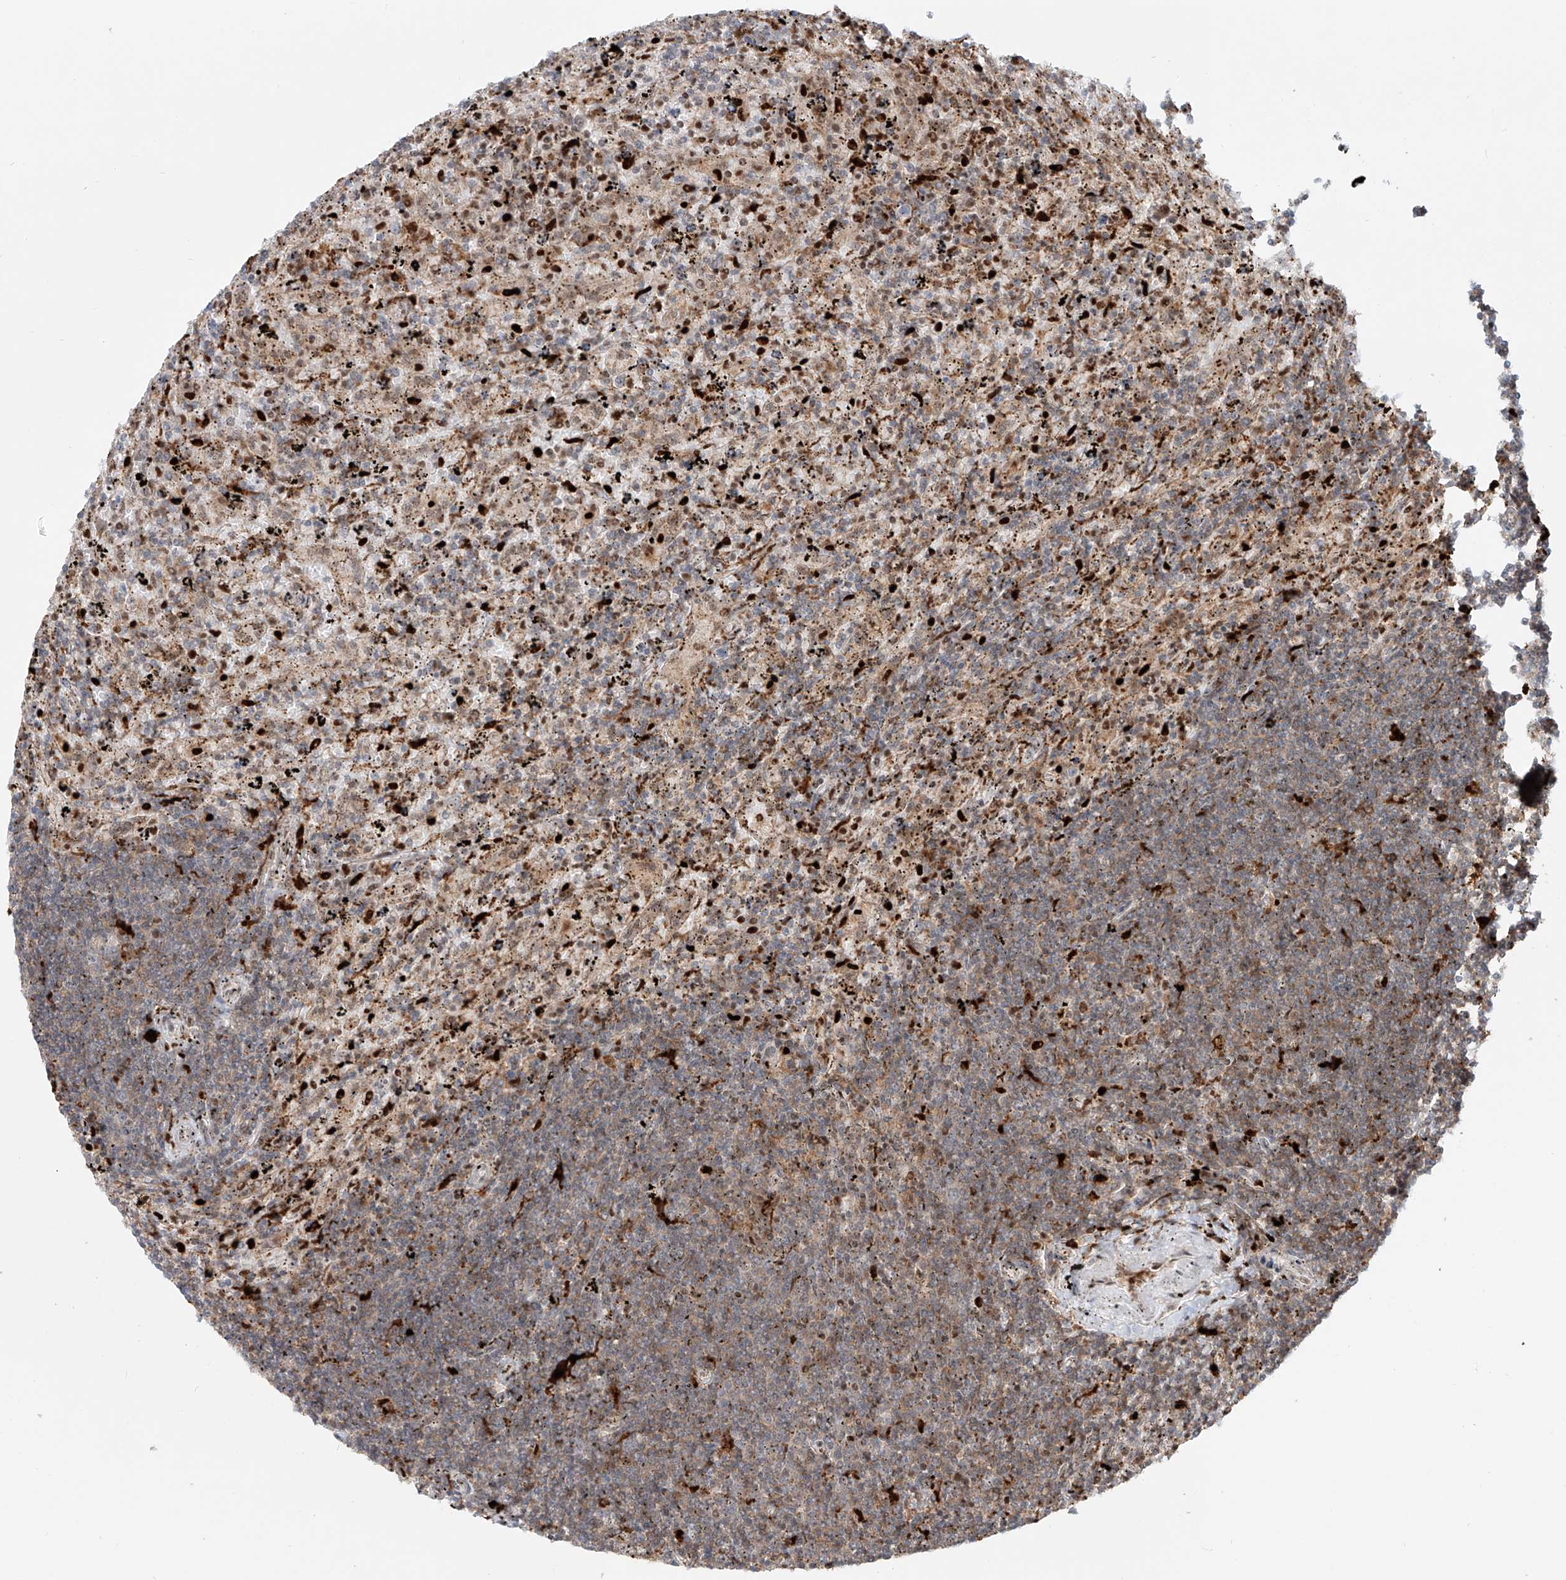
{"staining": {"intensity": "weak", "quantity": "<25%", "location": "cytoplasmic/membranous,nuclear"}, "tissue": "lymphoma", "cell_type": "Tumor cells", "image_type": "cancer", "snomed": [{"axis": "morphology", "description": "Malignant lymphoma, non-Hodgkin's type, Low grade"}, {"axis": "topography", "description": "Spleen"}], "caption": "DAB (3,3'-diaminobenzidine) immunohistochemical staining of low-grade malignant lymphoma, non-Hodgkin's type exhibits no significant expression in tumor cells.", "gene": "DZIP1L", "patient": {"sex": "male", "age": 76}}